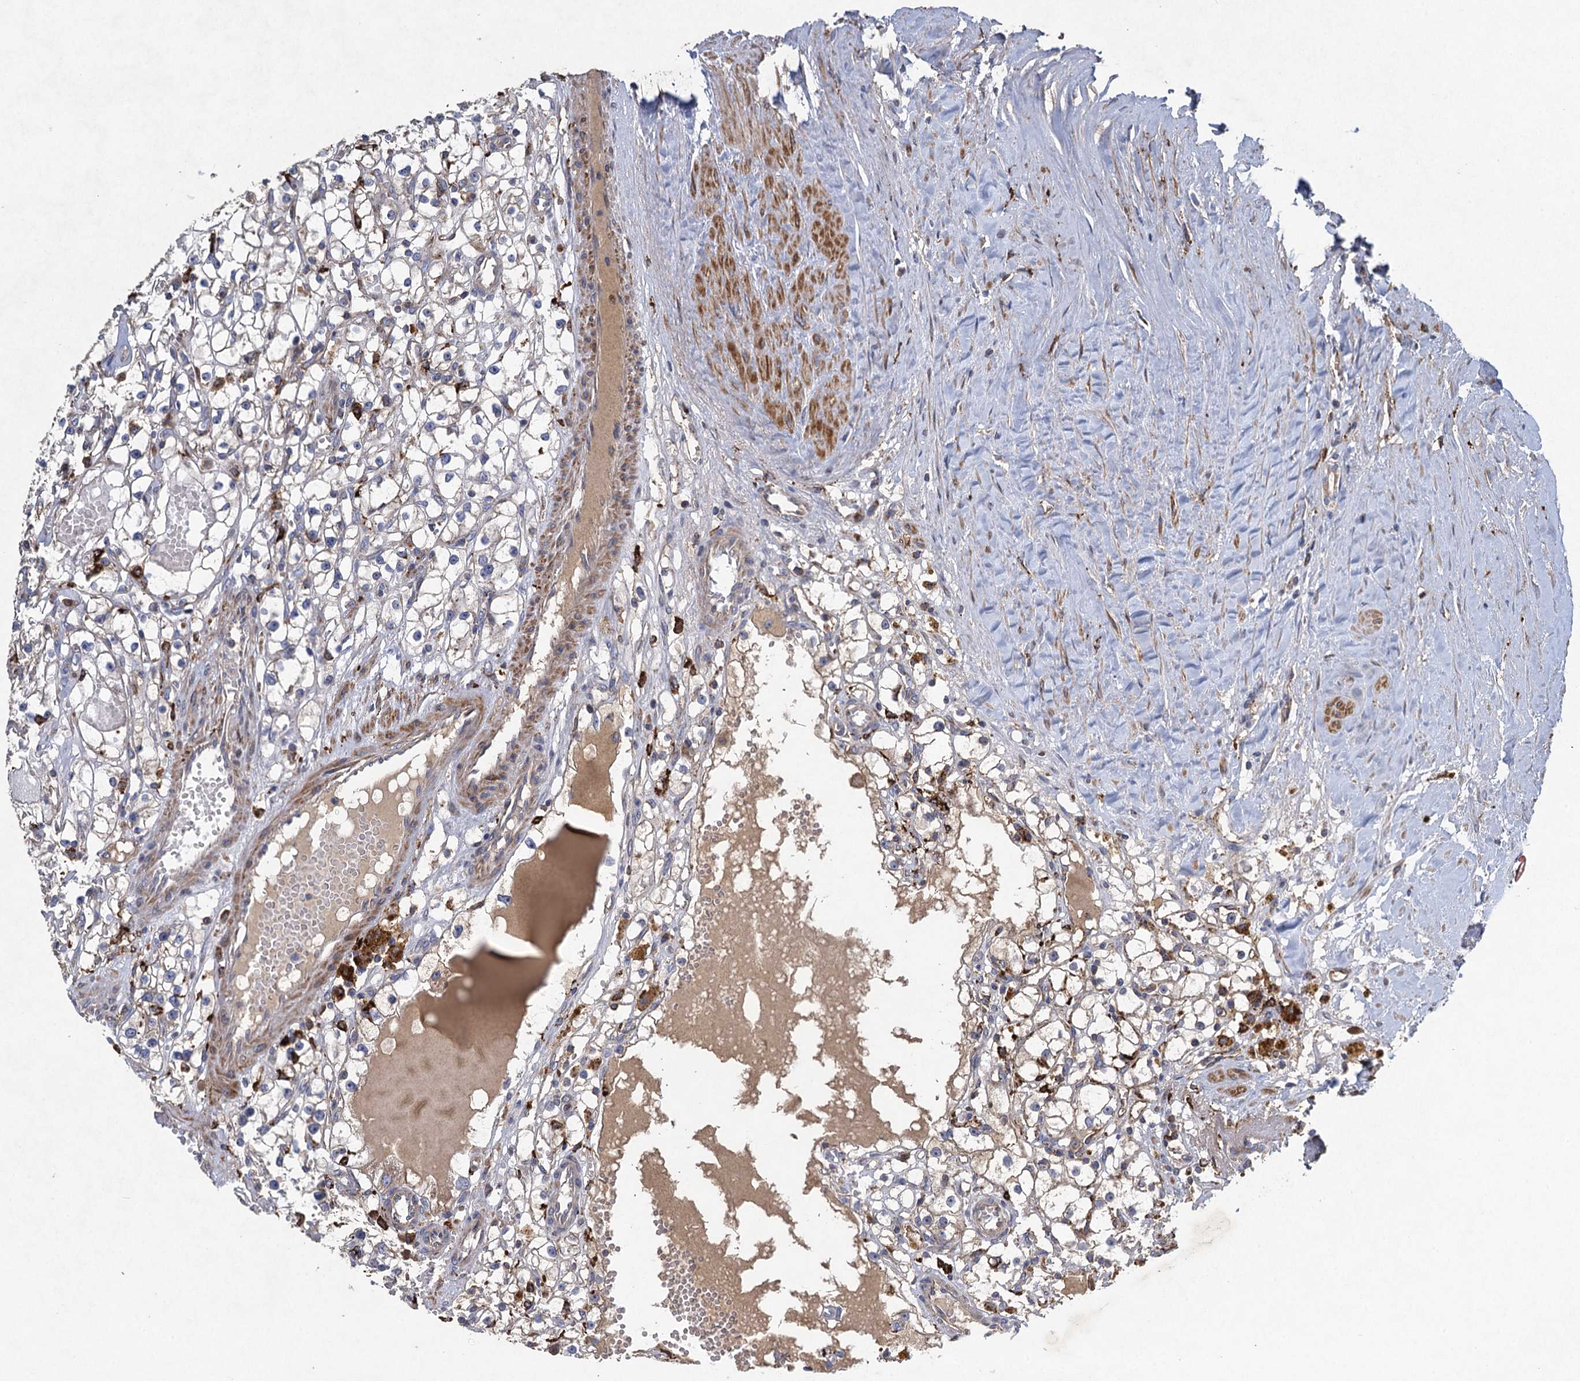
{"staining": {"intensity": "negative", "quantity": "none", "location": "none"}, "tissue": "renal cancer", "cell_type": "Tumor cells", "image_type": "cancer", "snomed": [{"axis": "morphology", "description": "Adenocarcinoma, NOS"}, {"axis": "topography", "description": "Kidney"}], "caption": "Immunohistochemical staining of adenocarcinoma (renal) displays no significant expression in tumor cells. The staining was performed using DAB (3,3'-diaminobenzidine) to visualize the protein expression in brown, while the nuclei were stained in blue with hematoxylin (Magnification: 20x).", "gene": "TXNDC11", "patient": {"sex": "male", "age": 56}}